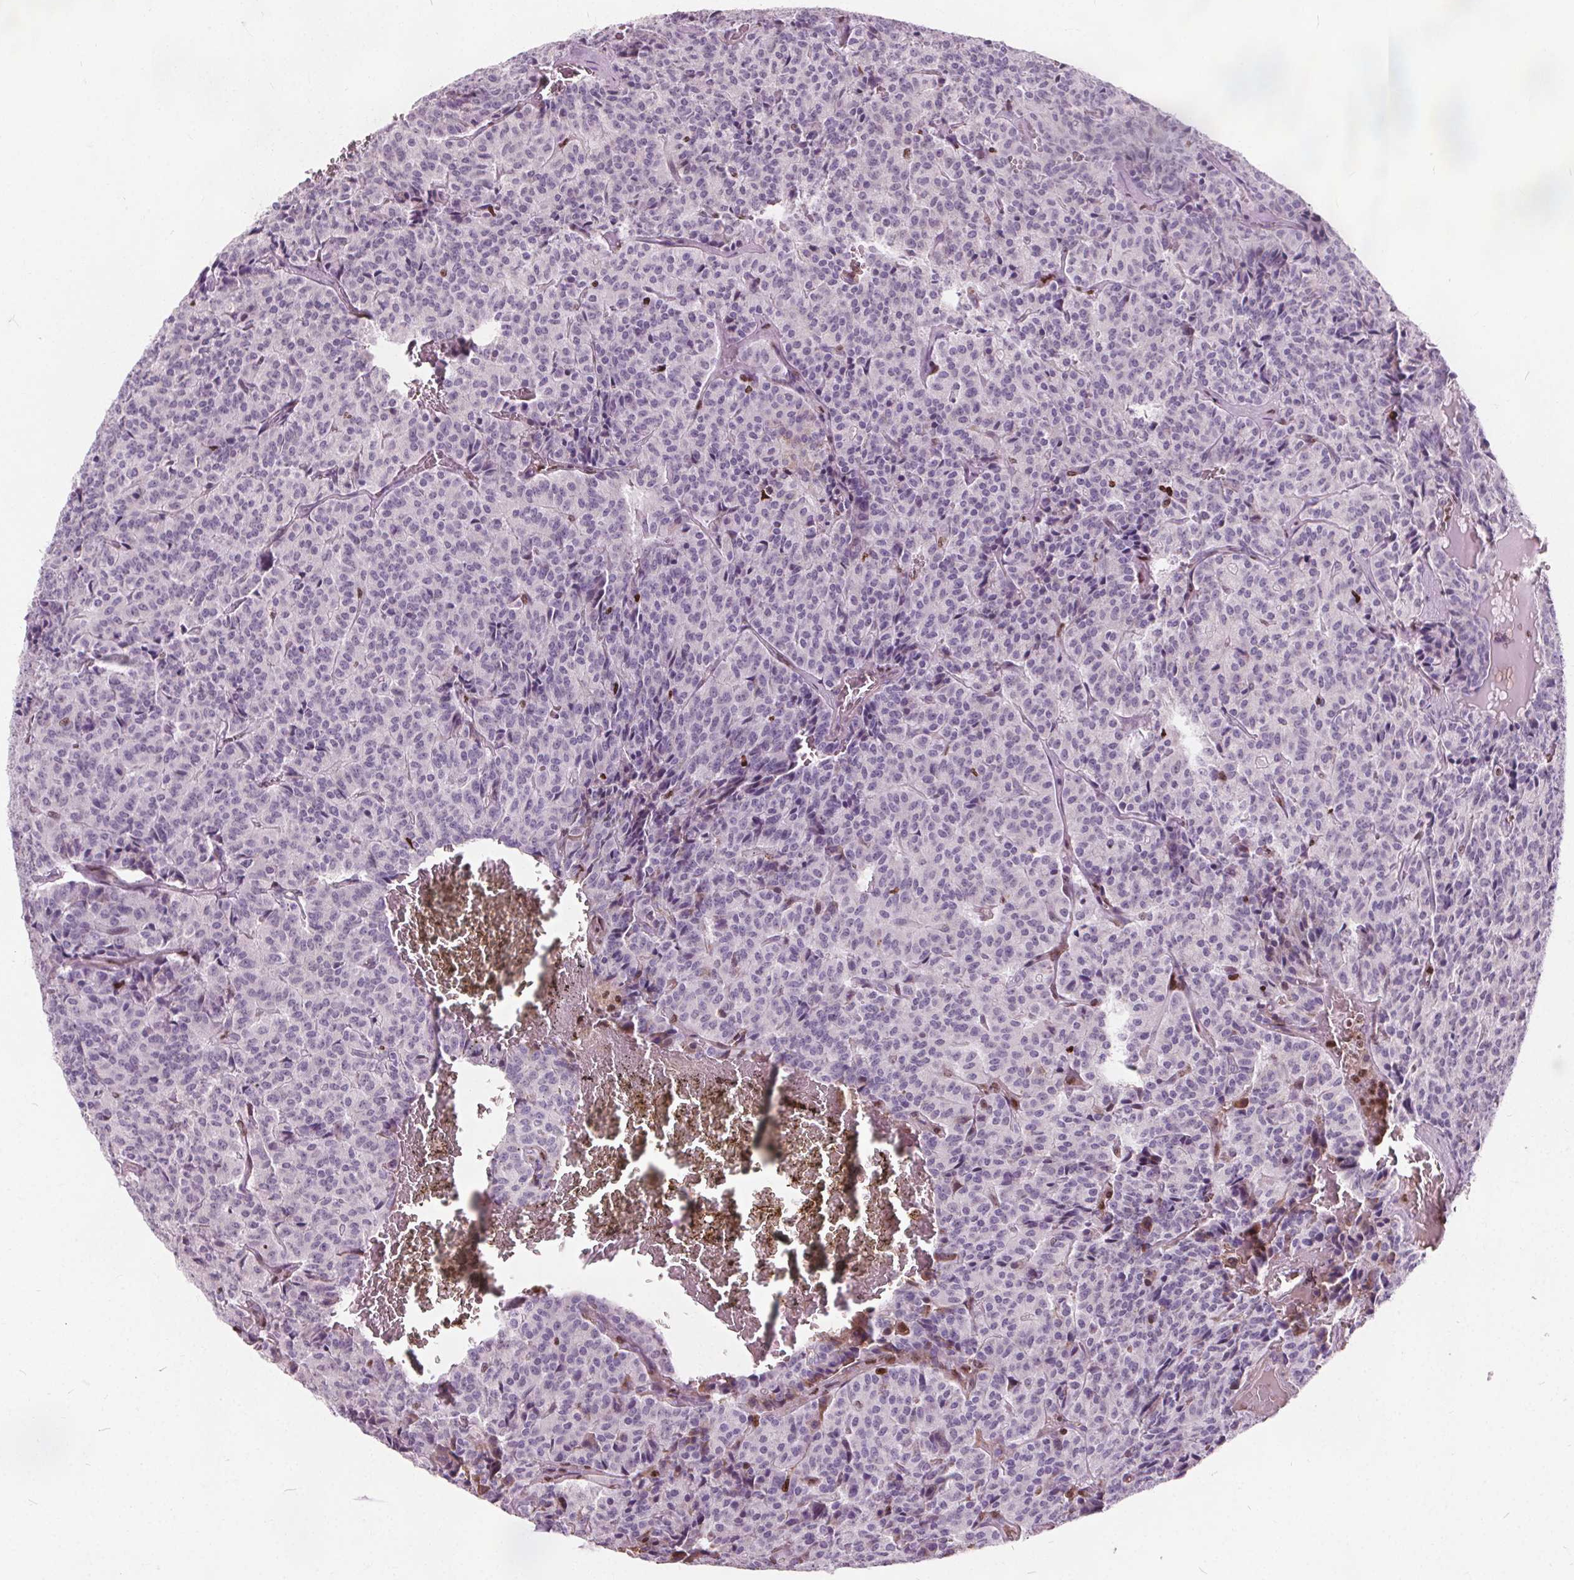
{"staining": {"intensity": "negative", "quantity": "none", "location": "none"}, "tissue": "carcinoid", "cell_type": "Tumor cells", "image_type": "cancer", "snomed": [{"axis": "morphology", "description": "Carcinoid, malignant, NOS"}, {"axis": "topography", "description": "Lung"}], "caption": "Carcinoid was stained to show a protein in brown. There is no significant positivity in tumor cells.", "gene": "ISLR2", "patient": {"sex": "male", "age": 70}}